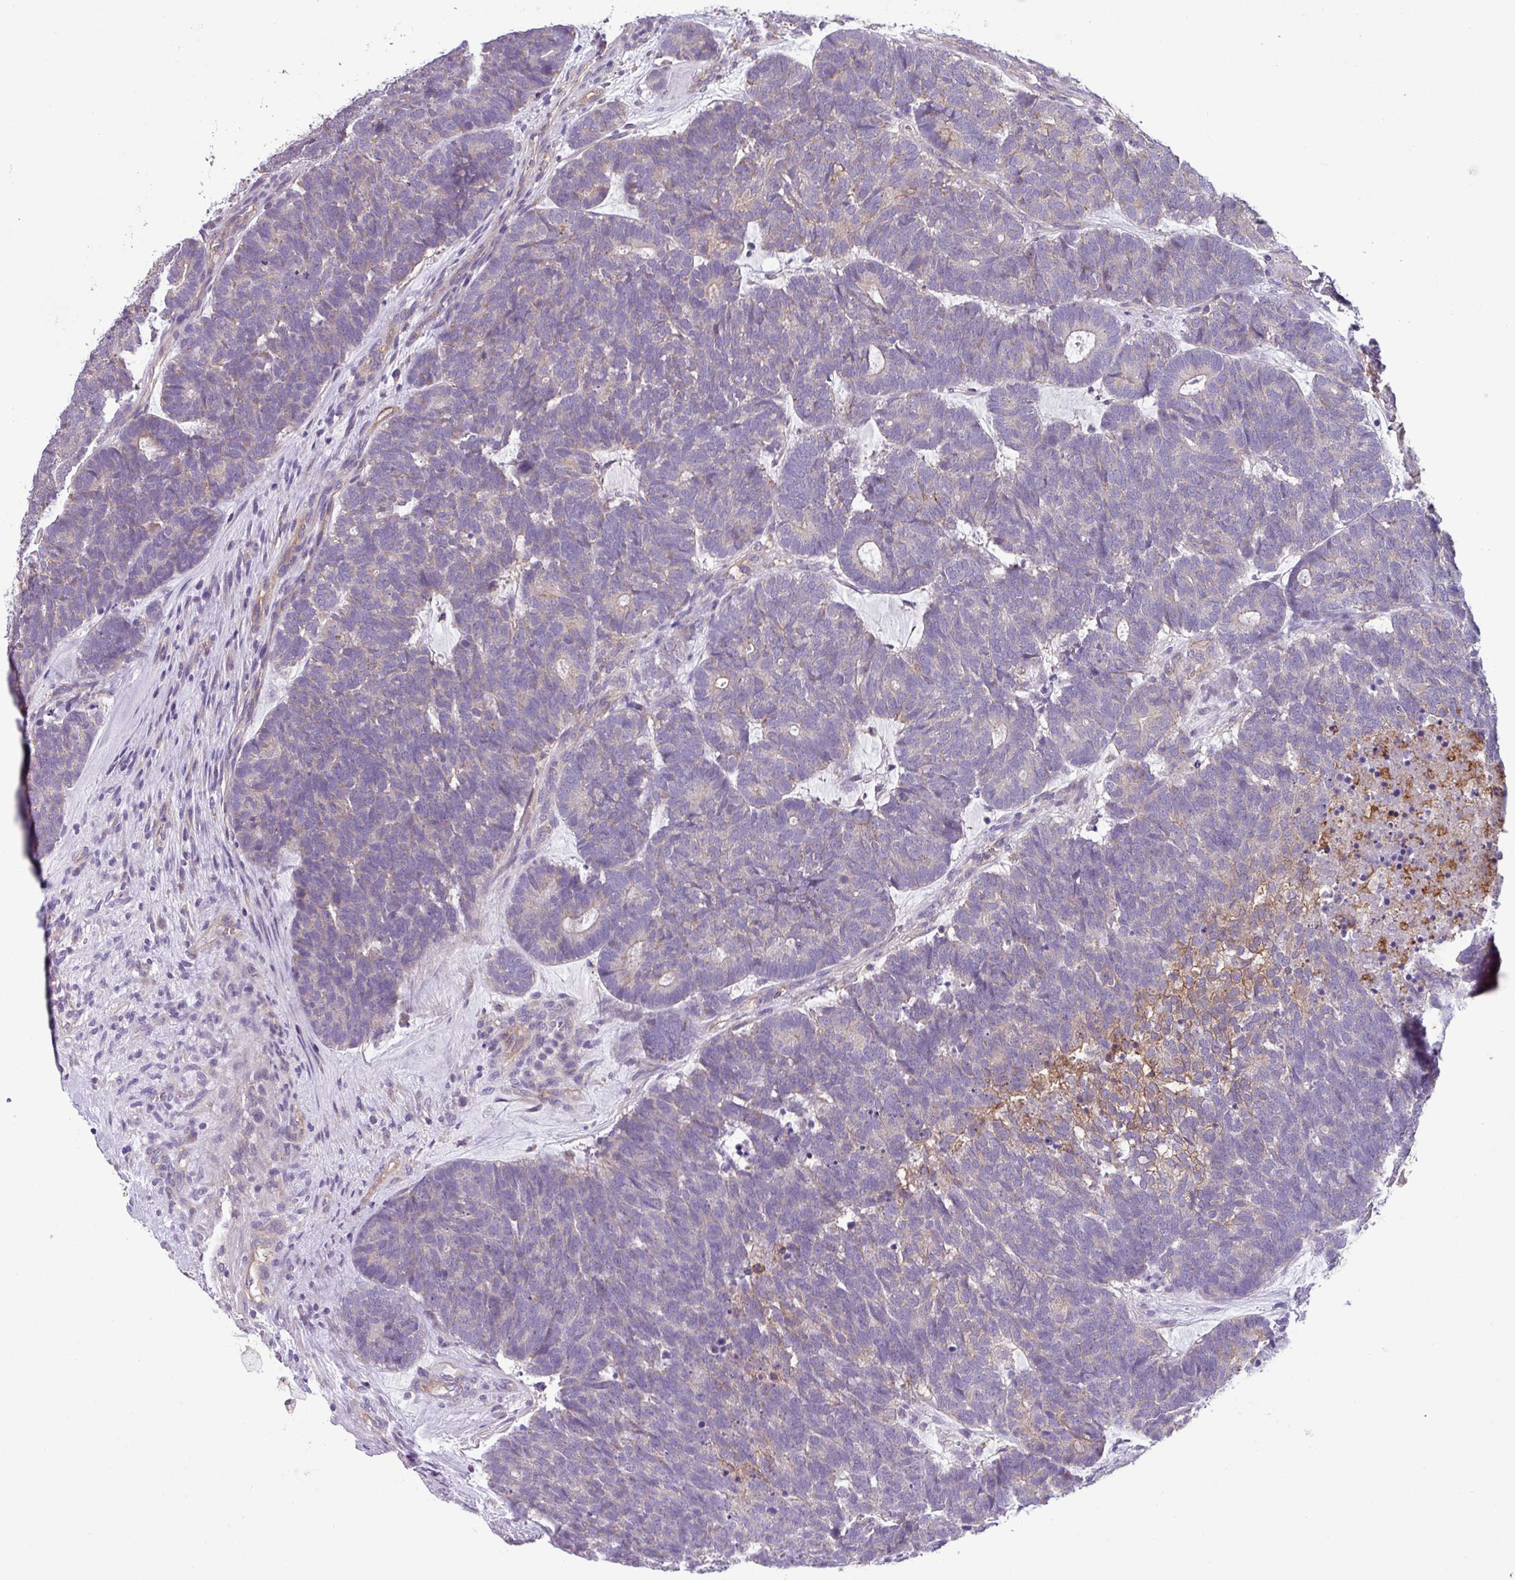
{"staining": {"intensity": "negative", "quantity": "none", "location": "none"}, "tissue": "head and neck cancer", "cell_type": "Tumor cells", "image_type": "cancer", "snomed": [{"axis": "morphology", "description": "Adenocarcinoma, NOS"}, {"axis": "topography", "description": "Head-Neck"}], "caption": "A high-resolution image shows immunohistochemistry (IHC) staining of head and neck cancer (adenocarcinoma), which reveals no significant expression in tumor cells.", "gene": "SLC23A2", "patient": {"sex": "female", "age": 81}}